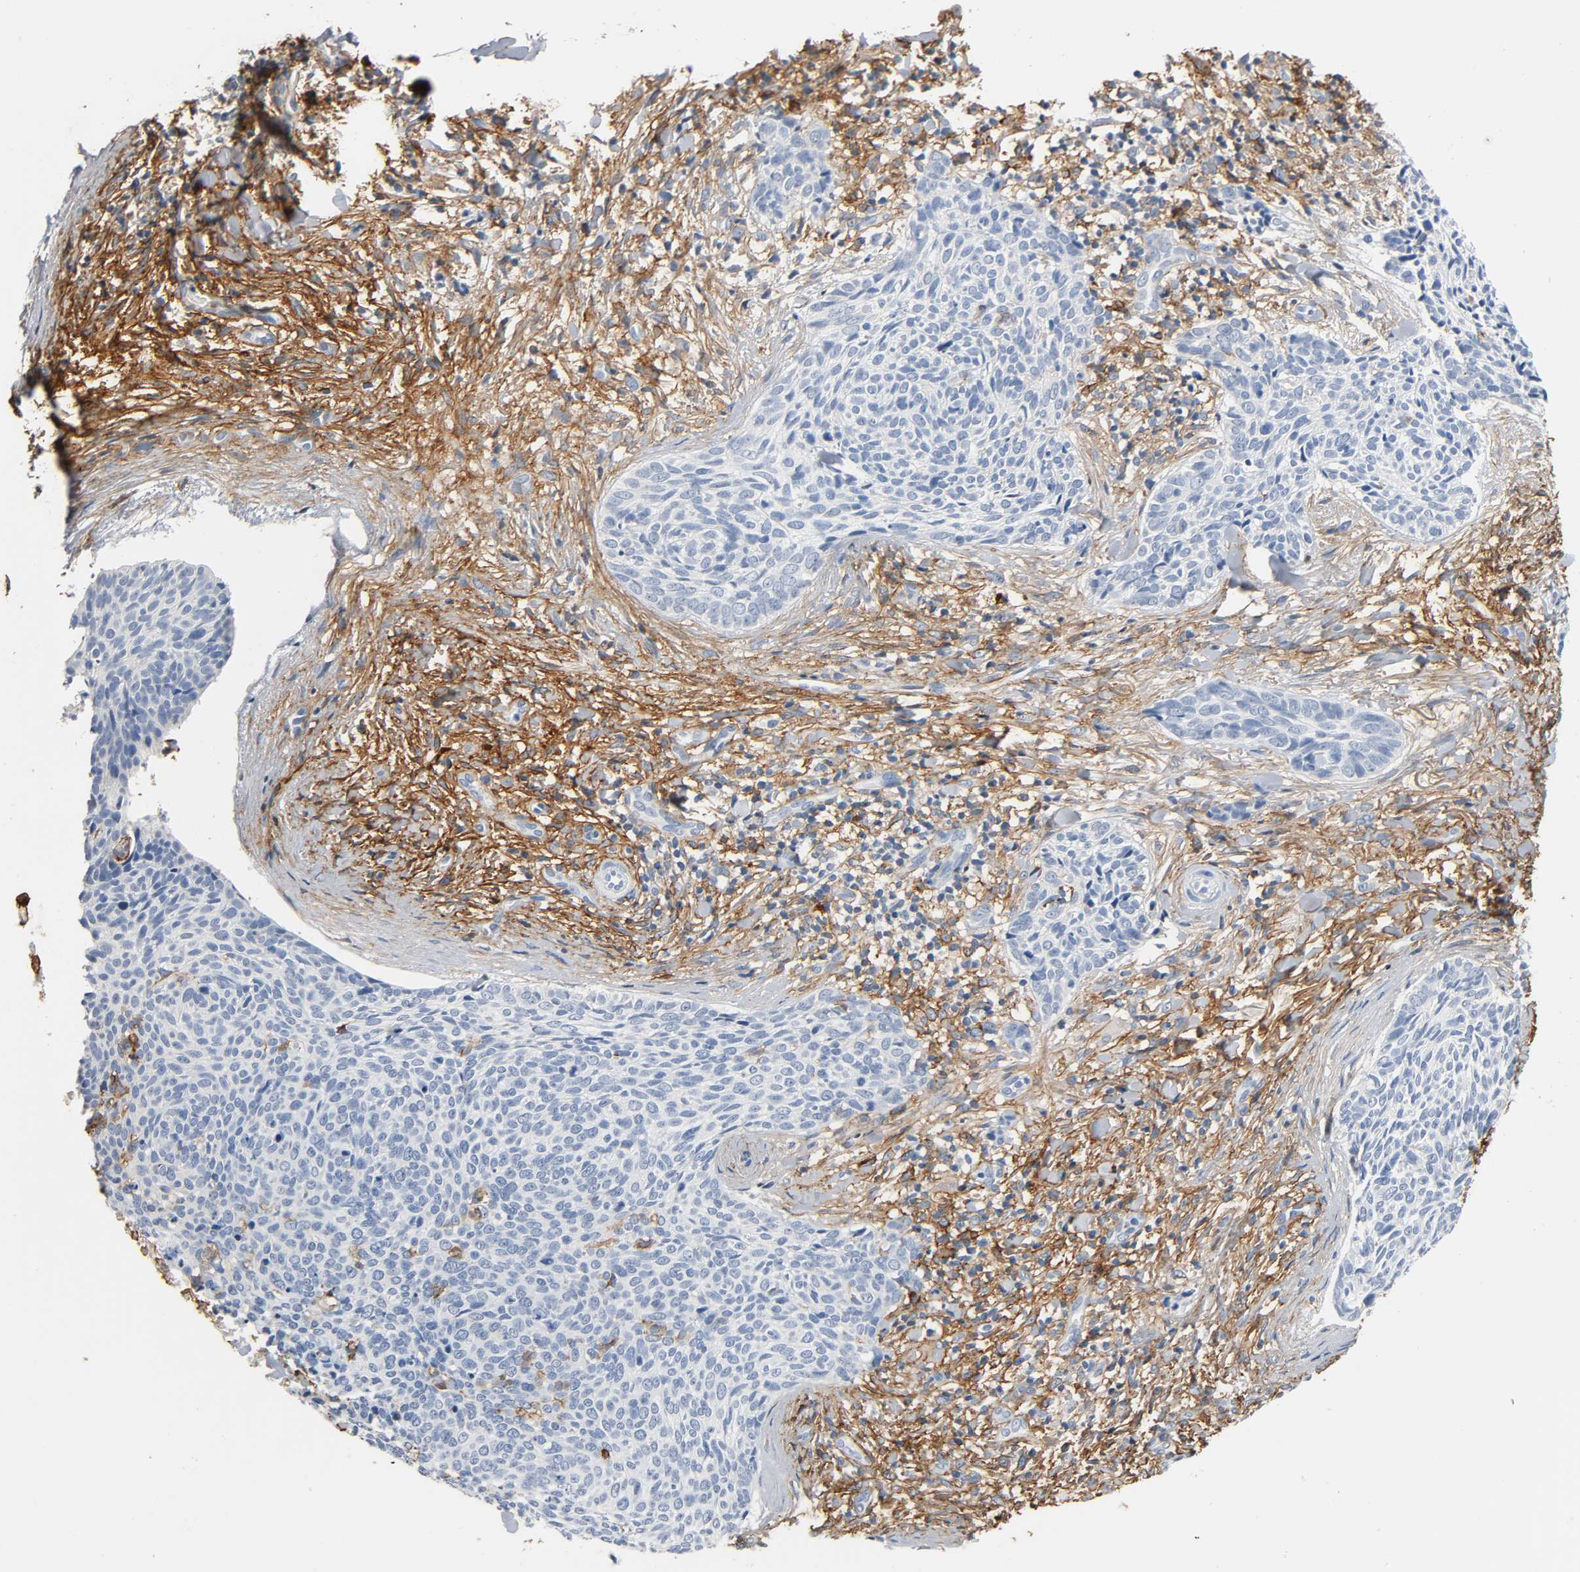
{"staining": {"intensity": "negative", "quantity": "none", "location": "none"}, "tissue": "skin cancer", "cell_type": "Tumor cells", "image_type": "cancer", "snomed": [{"axis": "morphology", "description": "Normal tissue, NOS"}, {"axis": "morphology", "description": "Basal cell carcinoma"}, {"axis": "topography", "description": "Skin"}], "caption": "The immunohistochemistry (IHC) histopathology image has no significant staining in tumor cells of basal cell carcinoma (skin) tissue.", "gene": "ANPEP", "patient": {"sex": "female", "age": 57}}